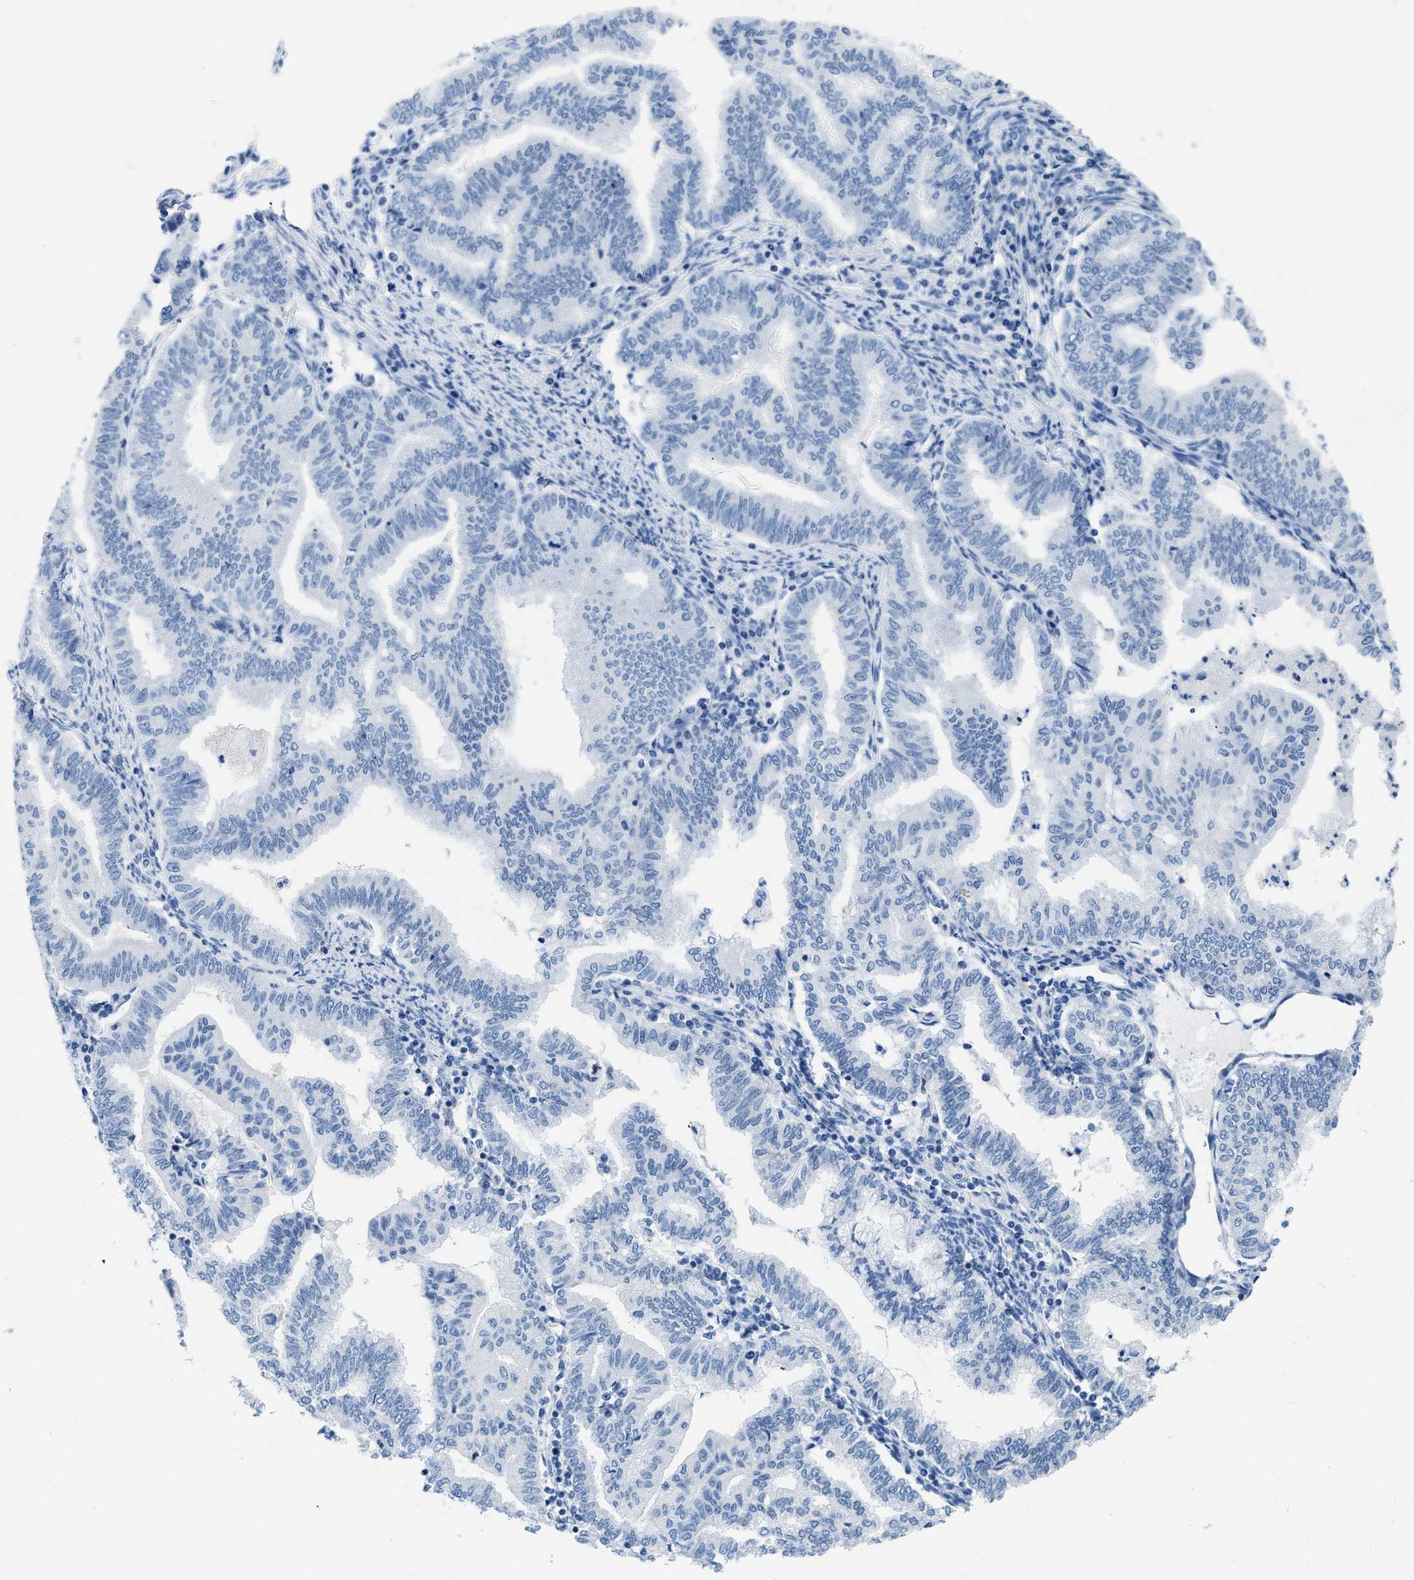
{"staining": {"intensity": "negative", "quantity": "none", "location": "none"}, "tissue": "endometrial cancer", "cell_type": "Tumor cells", "image_type": "cancer", "snomed": [{"axis": "morphology", "description": "Polyp, NOS"}, {"axis": "morphology", "description": "Adenocarcinoma, NOS"}, {"axis": "morphology", "description": "Adenoma, NOS"}, {"axis": "topography", "description": "Endometrium"}], "caption": "Tumor cells show no significant protein staining in endometrial cancer (adenoma). (Stains: DAB (3,3'-diaminobenzidine) IHC with hematoxylin counter stain, Microscopy: brightfield microscopy at high magnification).", "gene": "NFATC2", "patient": {"sex": "female", "age": 79}}